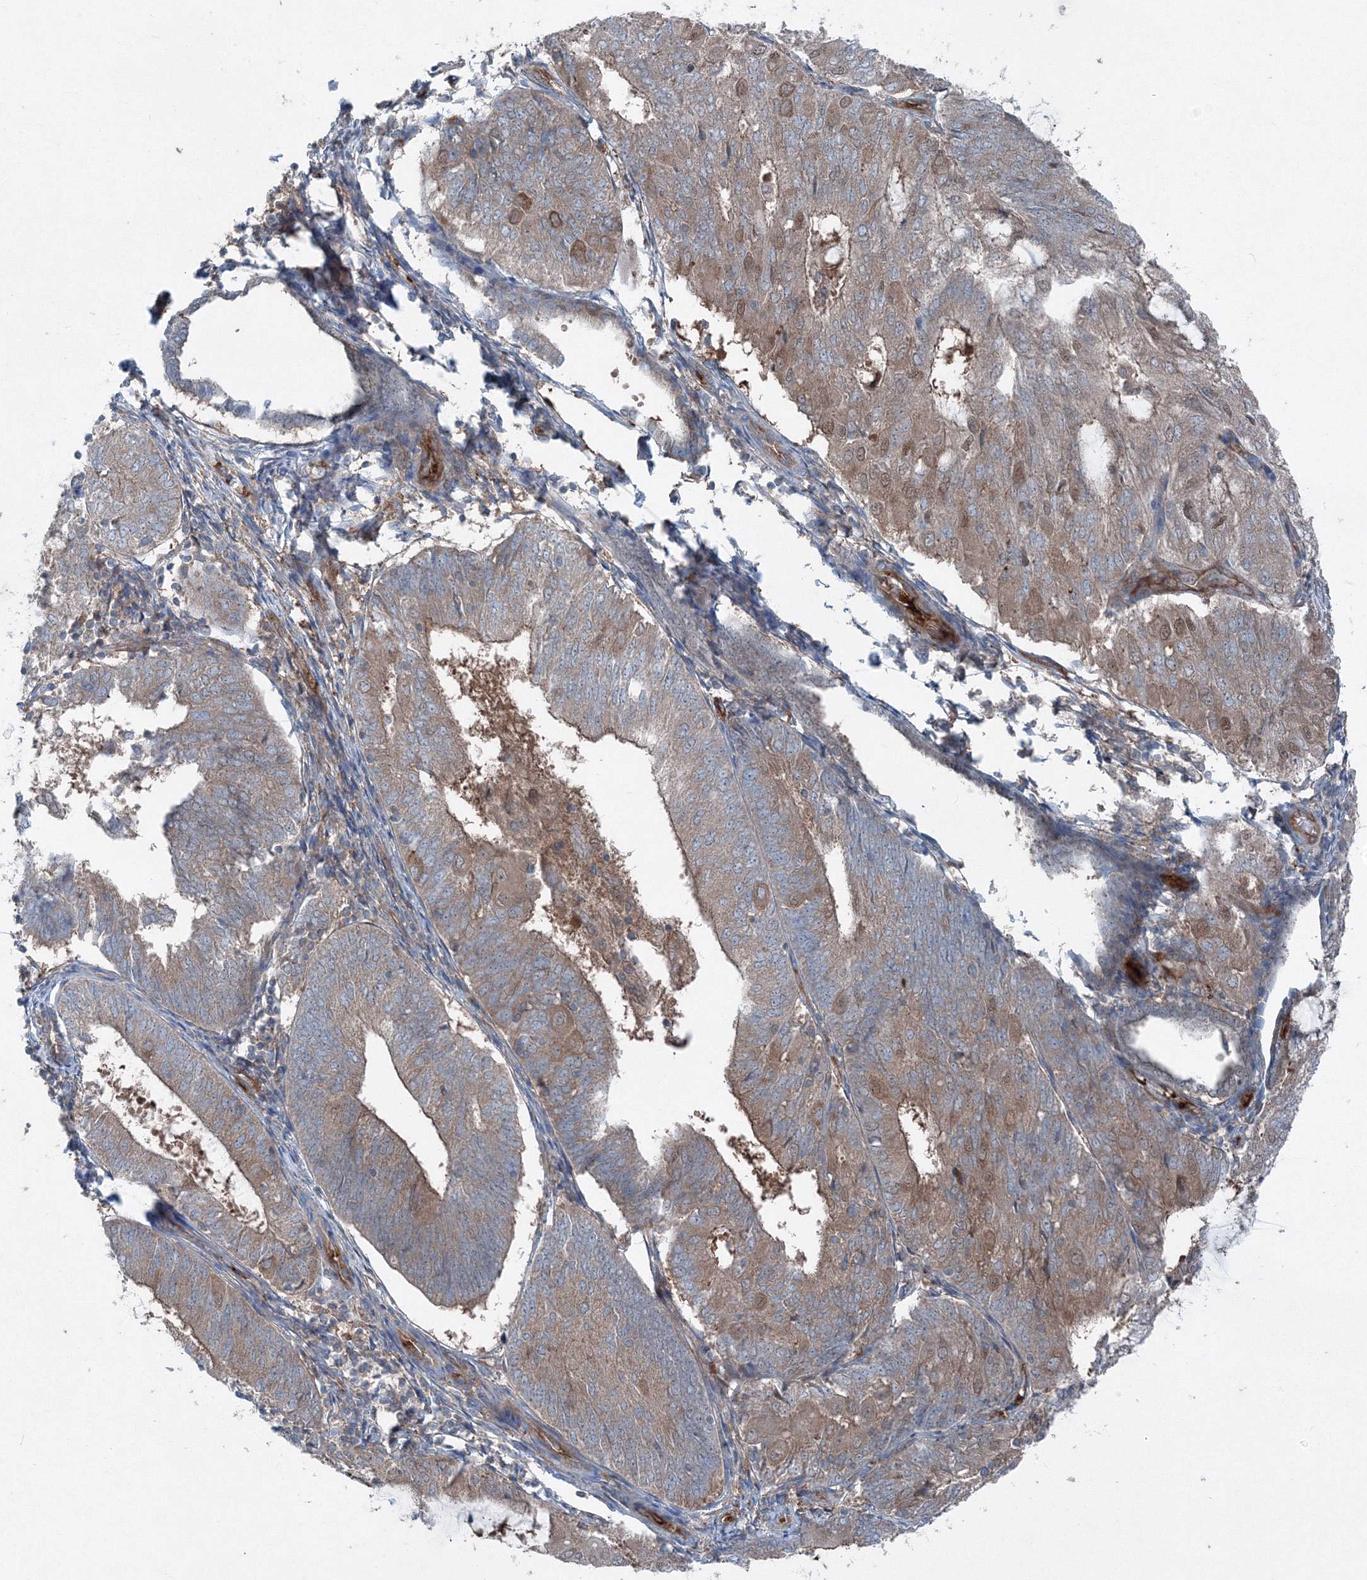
{"staining": {"intensity": "moderate", "quantity": ">75%", "location": "cytoplasmic/membranous,nuclear"}, "tissue": "endometrial cancer", "cell_type": "Tumor cells", "image_type": "cancer", "snomed": [{"axis": "morphology", "description": "Adenocarcinoma, NOS"}, {"axis": "topography", "description": "Endometrium"}], "caption": "Human endometrial cancer stained with a brown dye reveals moderate cytoplasmic/membranous and nuclear positive staining in about >75% of tumor cells.", "gene": "TPRKB", "patient": {"sex": "female", "age": 81}}